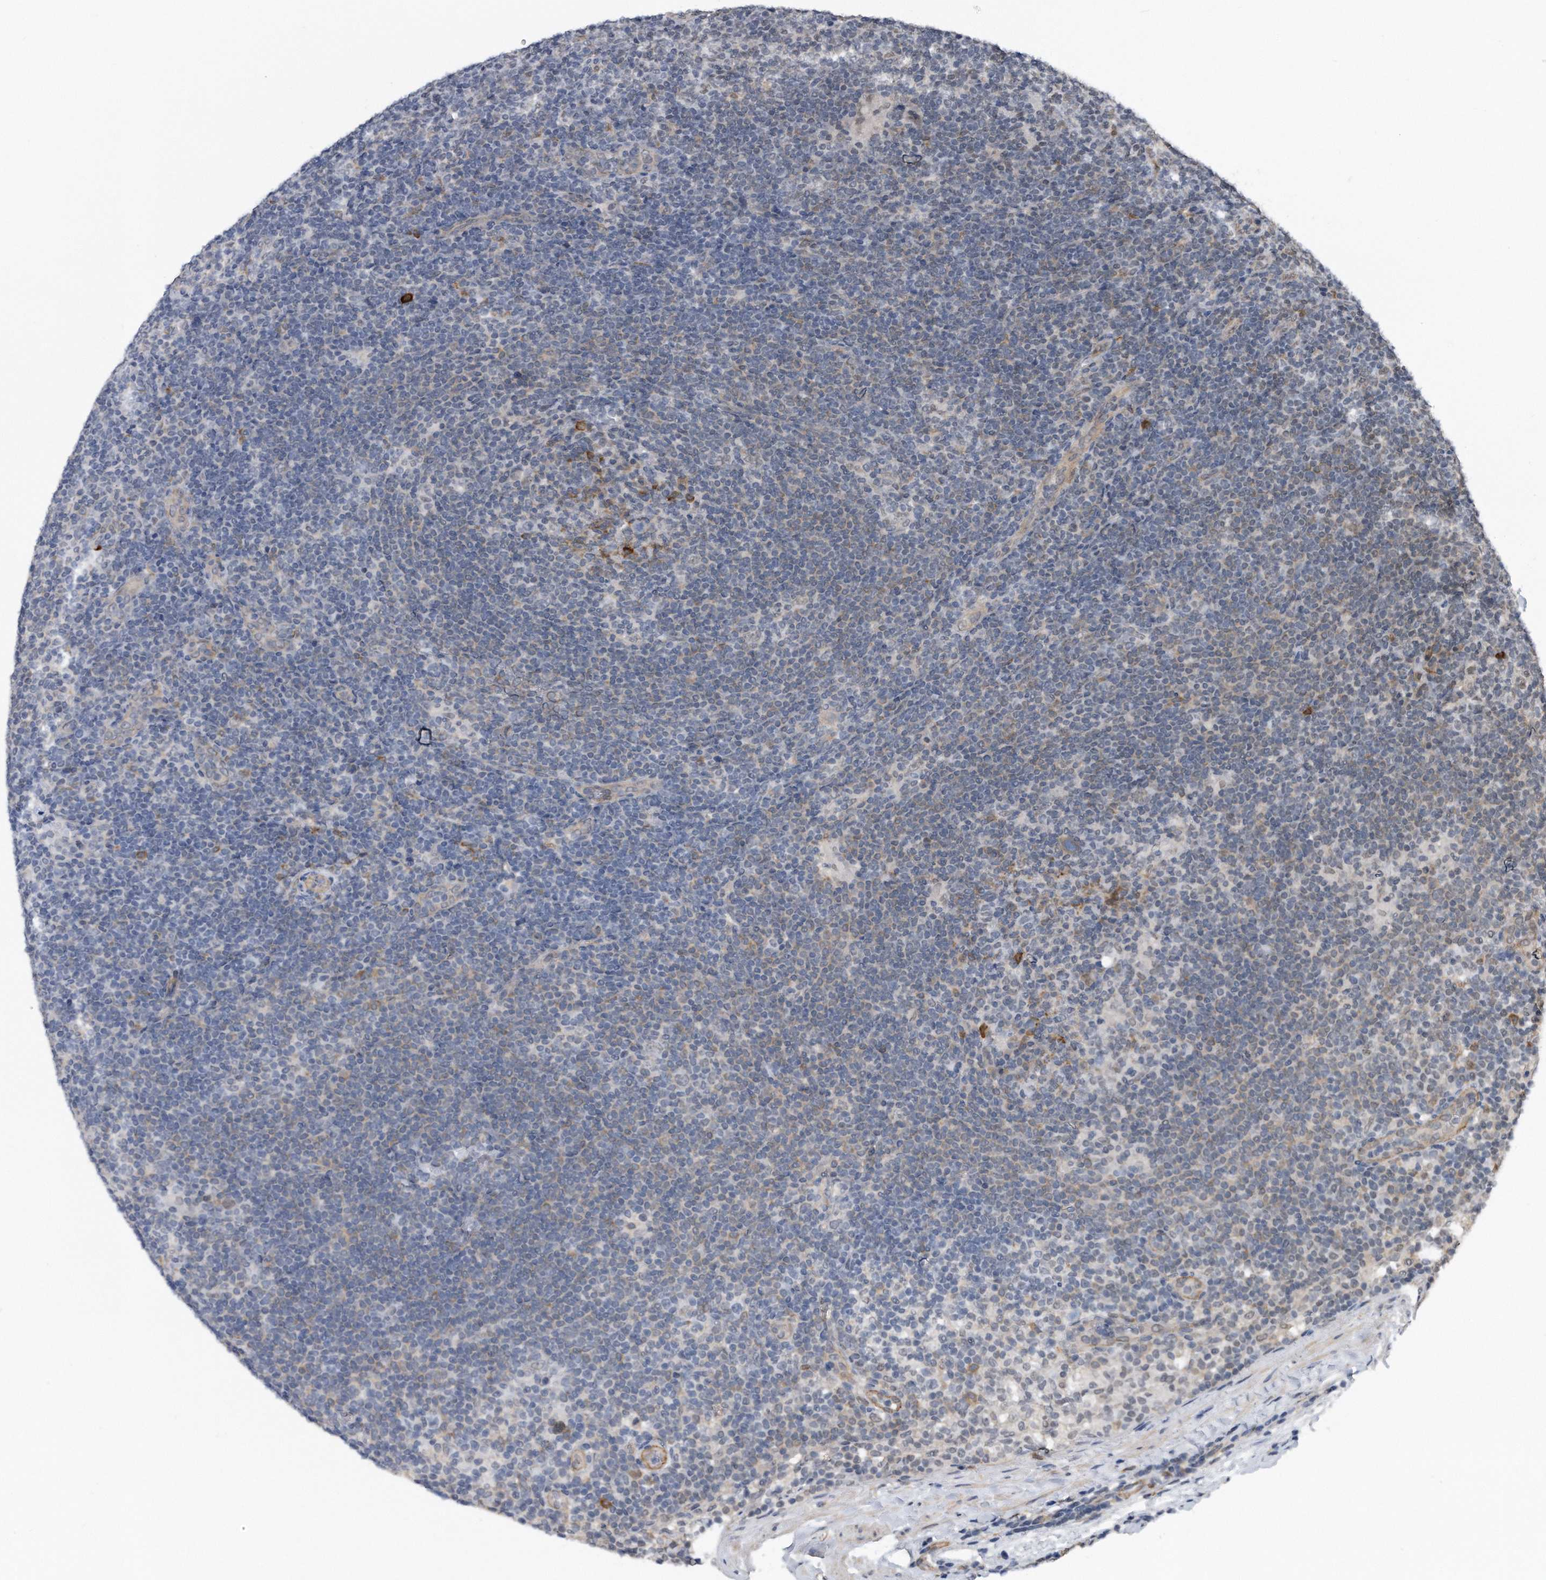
{"staining": {"intensity": "negative", "quantity": "none", "location": "none"}, "tissue": "lymphoma", "cell_type": "Tumor cells", "image_type": "cancer", "snomed": [{"axis": "morphology", "description": "Hodgkin's disease, NOS"}, {"axis": "topography", "description": "Lymph node"}], "caption": "This is an immunohistochemistry photomicrograph of lymphoma. There is no expression in tumor cells.", "gene": "TP53INP1", "patient": {"sex": "female", "age": 57}}